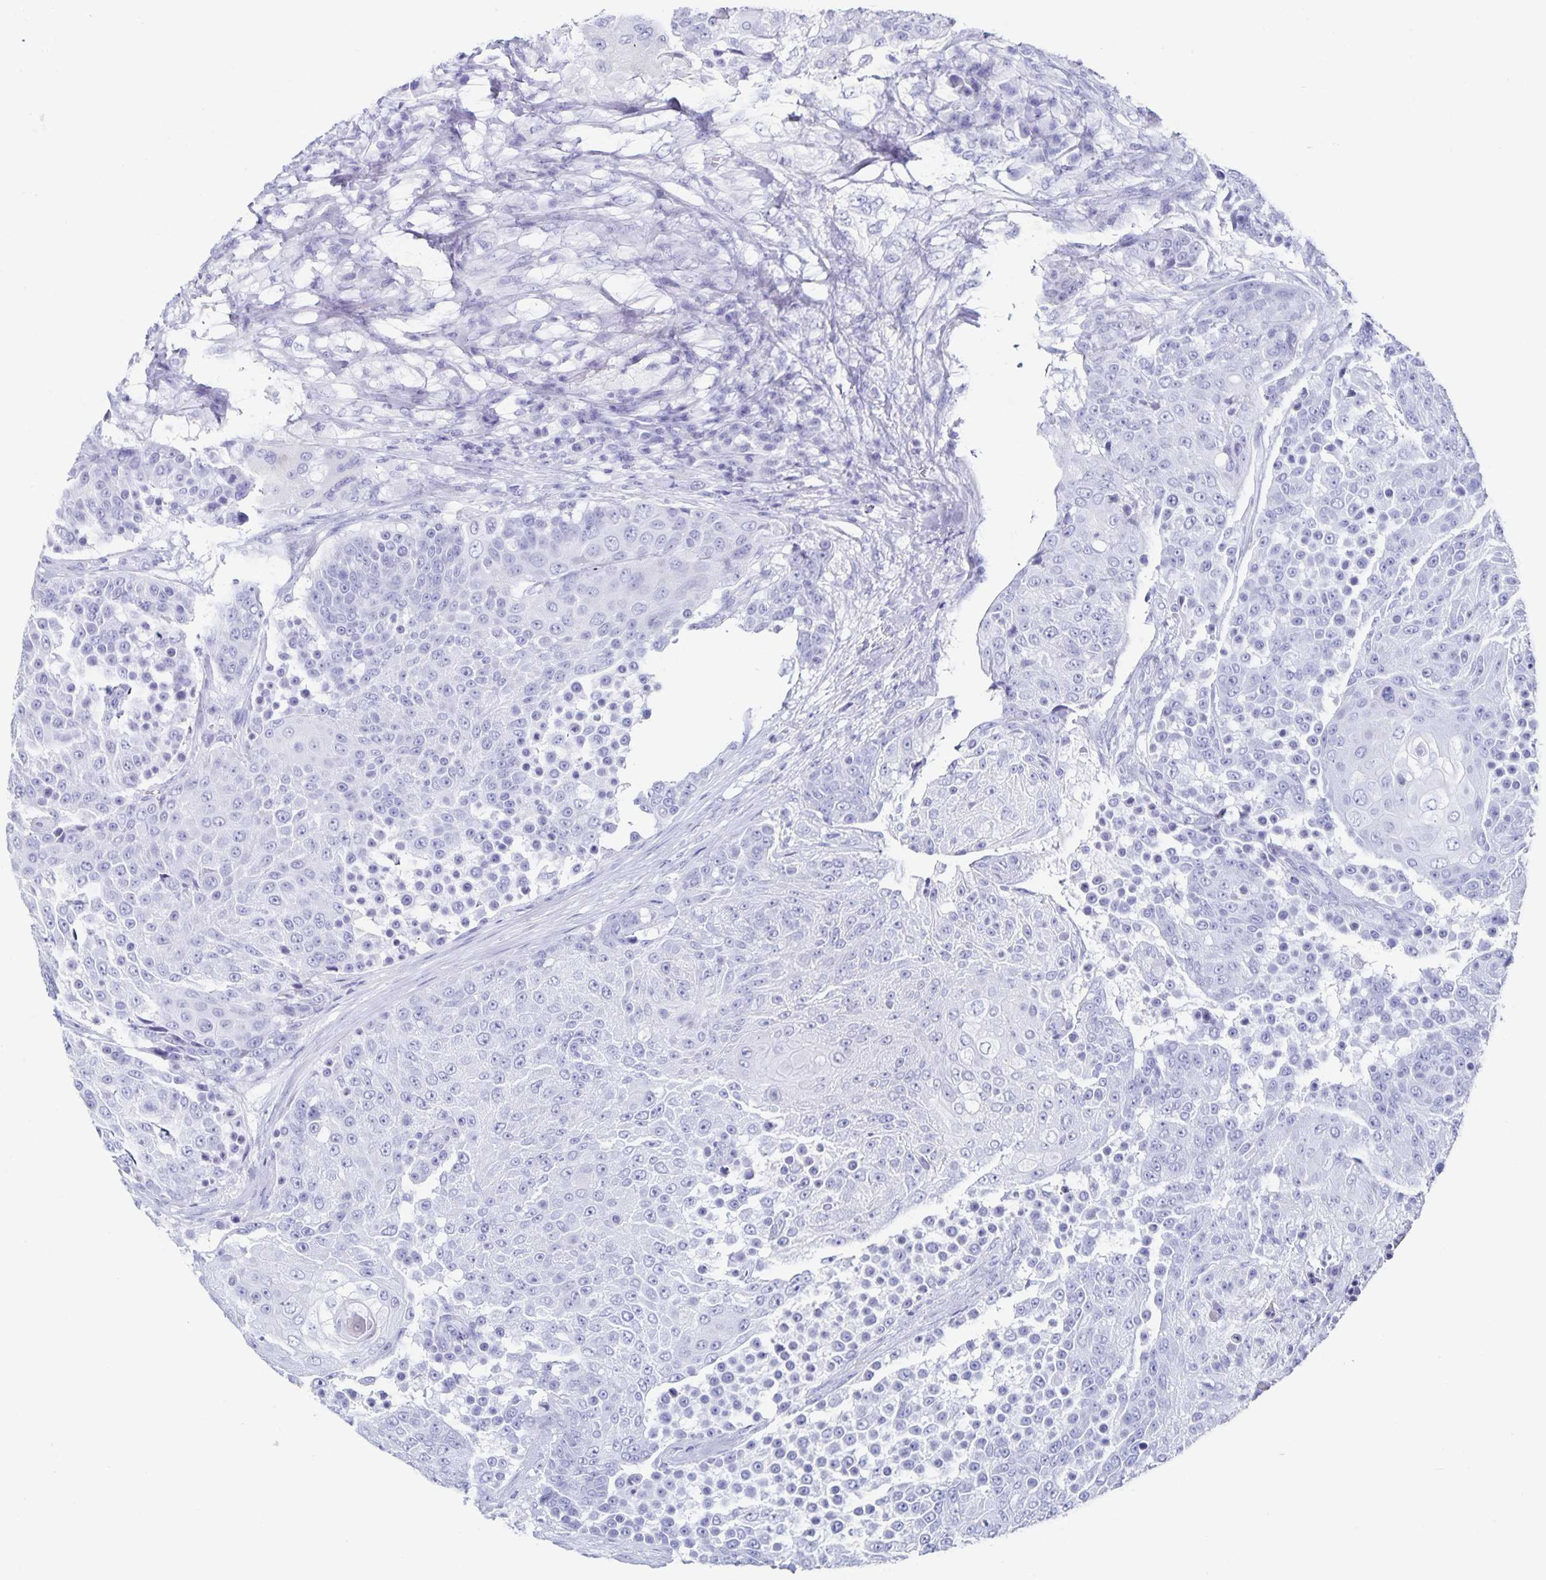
{"staining": {"intensity": "negative", "quantity": "none", "location": "none"}, "tissue": "urothelial cancer", "cell_type": "Tumor cells", "image_type": "cancer", "snomed": [{"axis": "morphology", "description": "Urothelial carcinoma, High grade"}, {"axis": "topography", "description": "Urinary bladder"}], "caption": "High power microscopy image of an immunohistochemistry image of high-grade urothelial carcinoma, revealing no significant expression in tumor cells.", "gene": "C19orf73", "patient": {"sex": "female", "age": 63}}